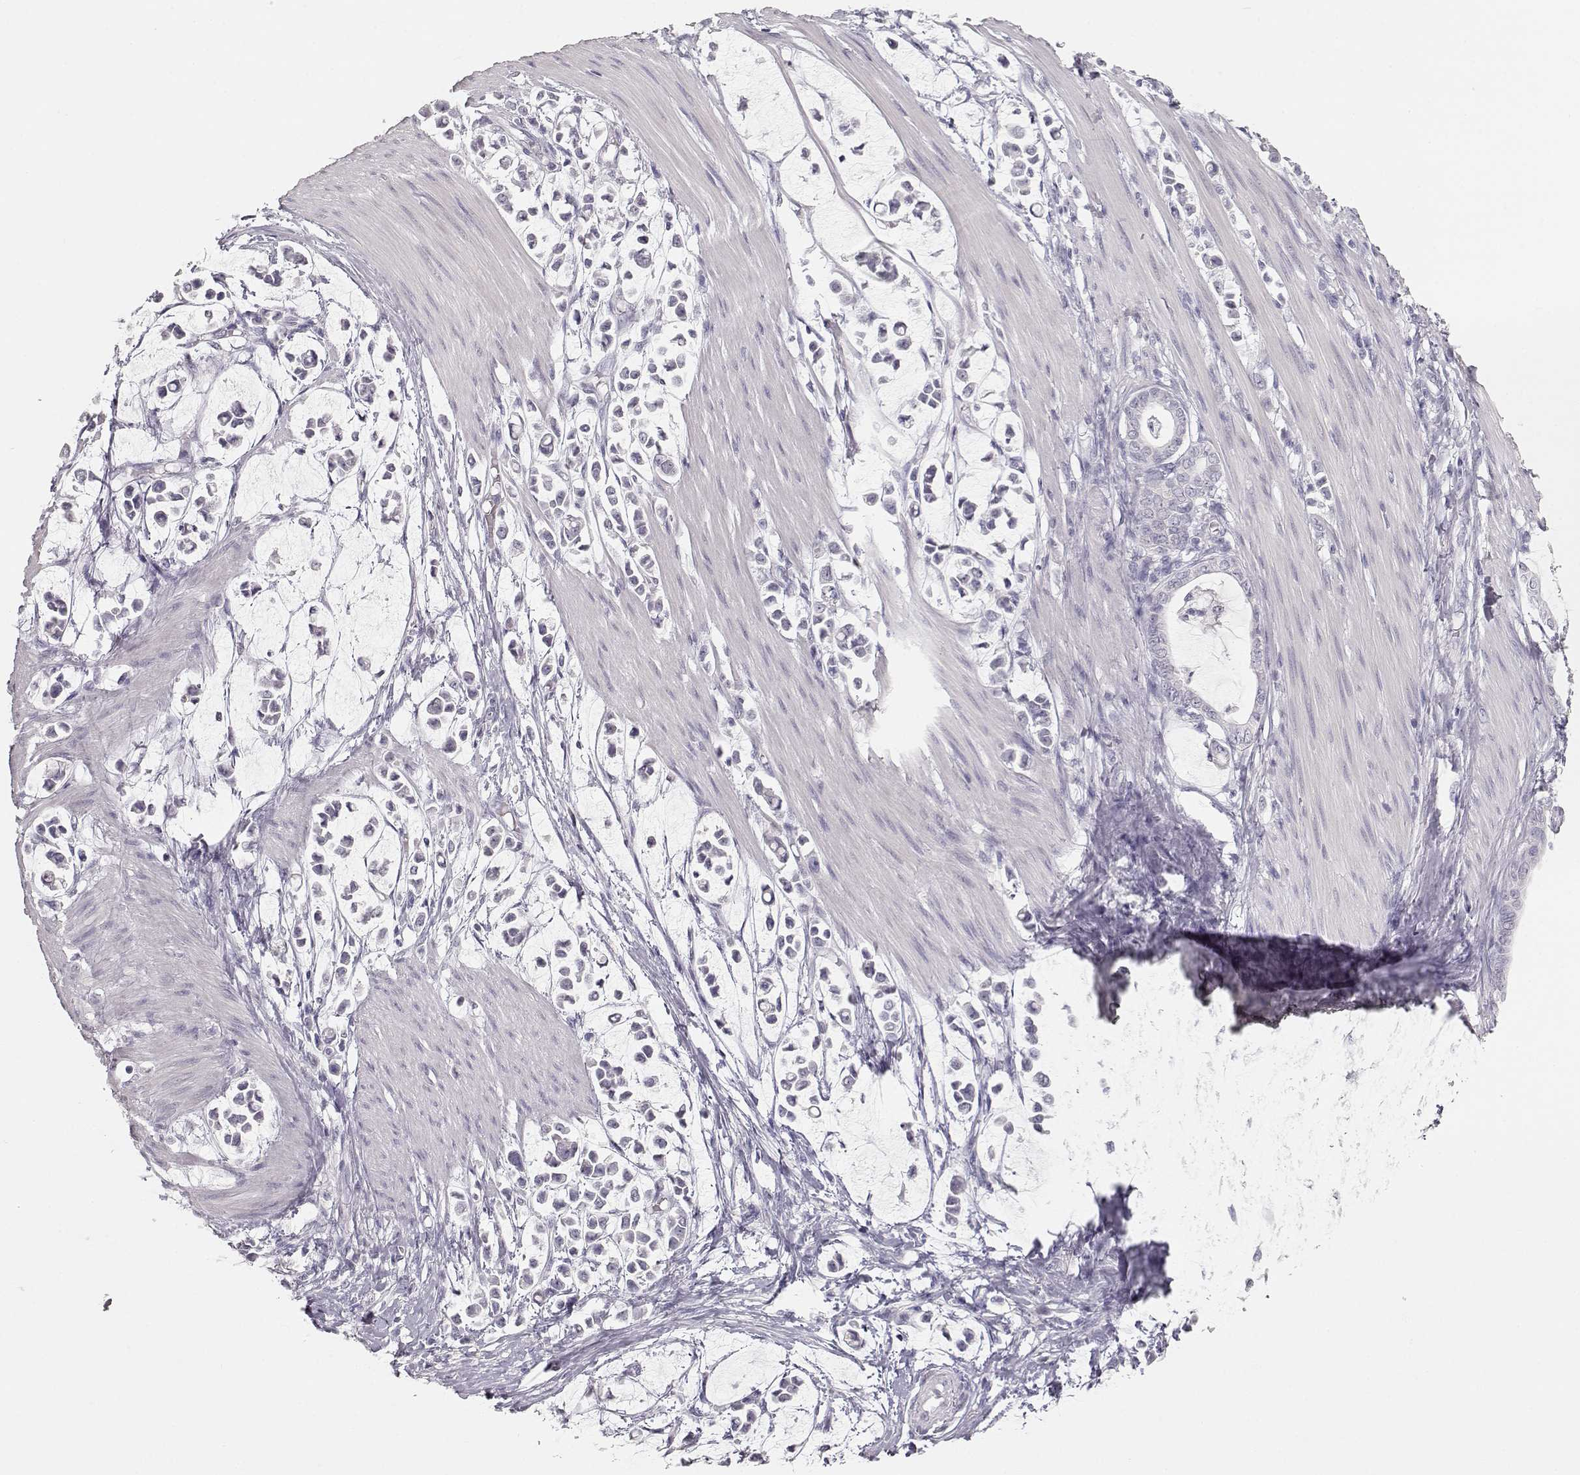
{"staining": {"intensity": "negative", "quantity": "none", "location": "none"}, "tissue": "stomach cancer", "cell_type": "Tumor cells", "image_type": "cancer", "snomed": [{"axis": "morphology", "description": "Adenocarcinoma, NOS"}, {"axis": "topography", "description": "Stomach"}], "caption": "Immunohistochemistry (IHC) micrograph of neoplastic tissue: human stomach cancer stained with DAB (3,3'-diaminobenzidine) reveals no significant protein expression in tumor cells. (DAB immunohistochemistry (IHC), high magnification).", "gene": "TKTL1", "patient": {"sex": "male", "age": 82}}